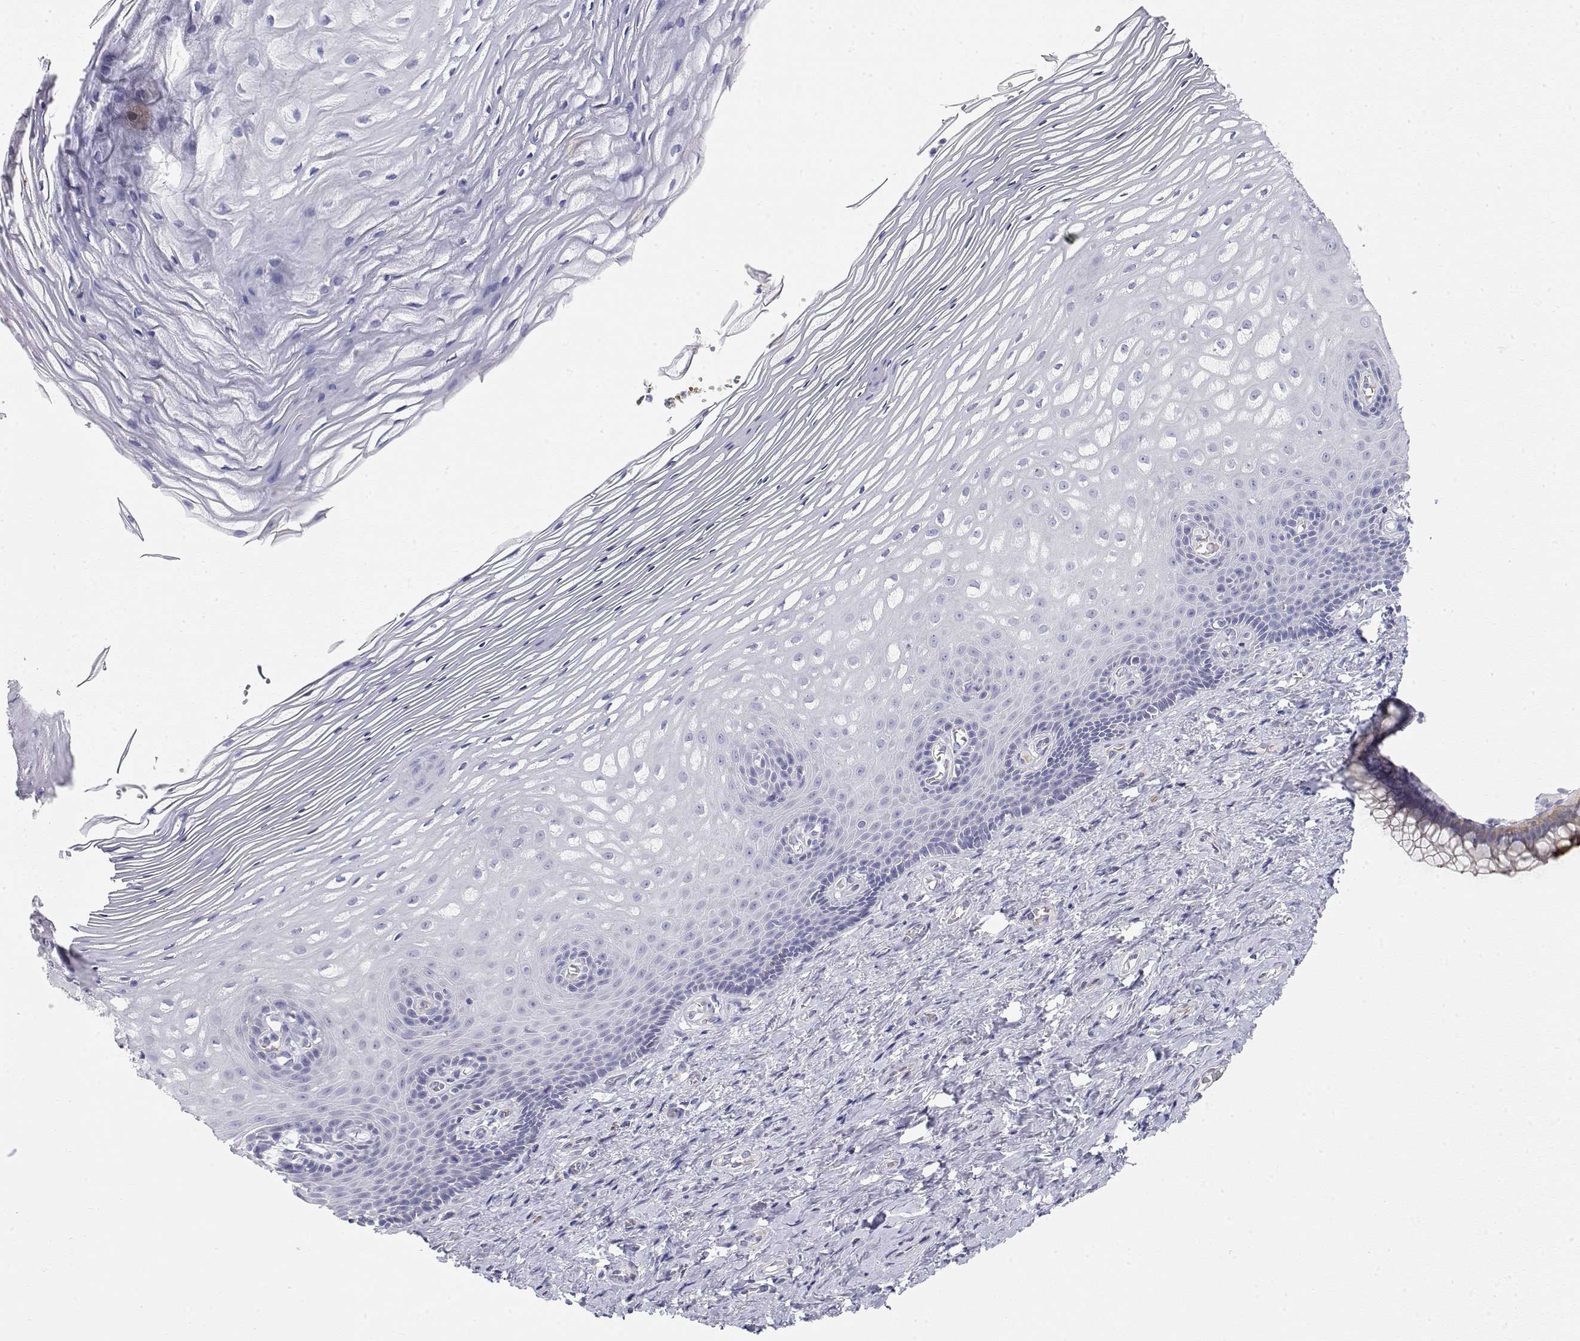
{"staining": {"intensity": "negative", "quantity": "none", "location": "none"}, "tissue": "vagina", "cell_type": "Squamous epithelial cells", "image_type": "normal", "snomed": [{"axis": "morphology", "description": "Normal tissue, NOS"}, {"axis": "topography", "description": "Vagina"}], "caption": "IHC of benign vagina reveals no positivity in squamous epithelial cells.", "gene": "MISP", "patient": {"sex": "female", "age": 83}}